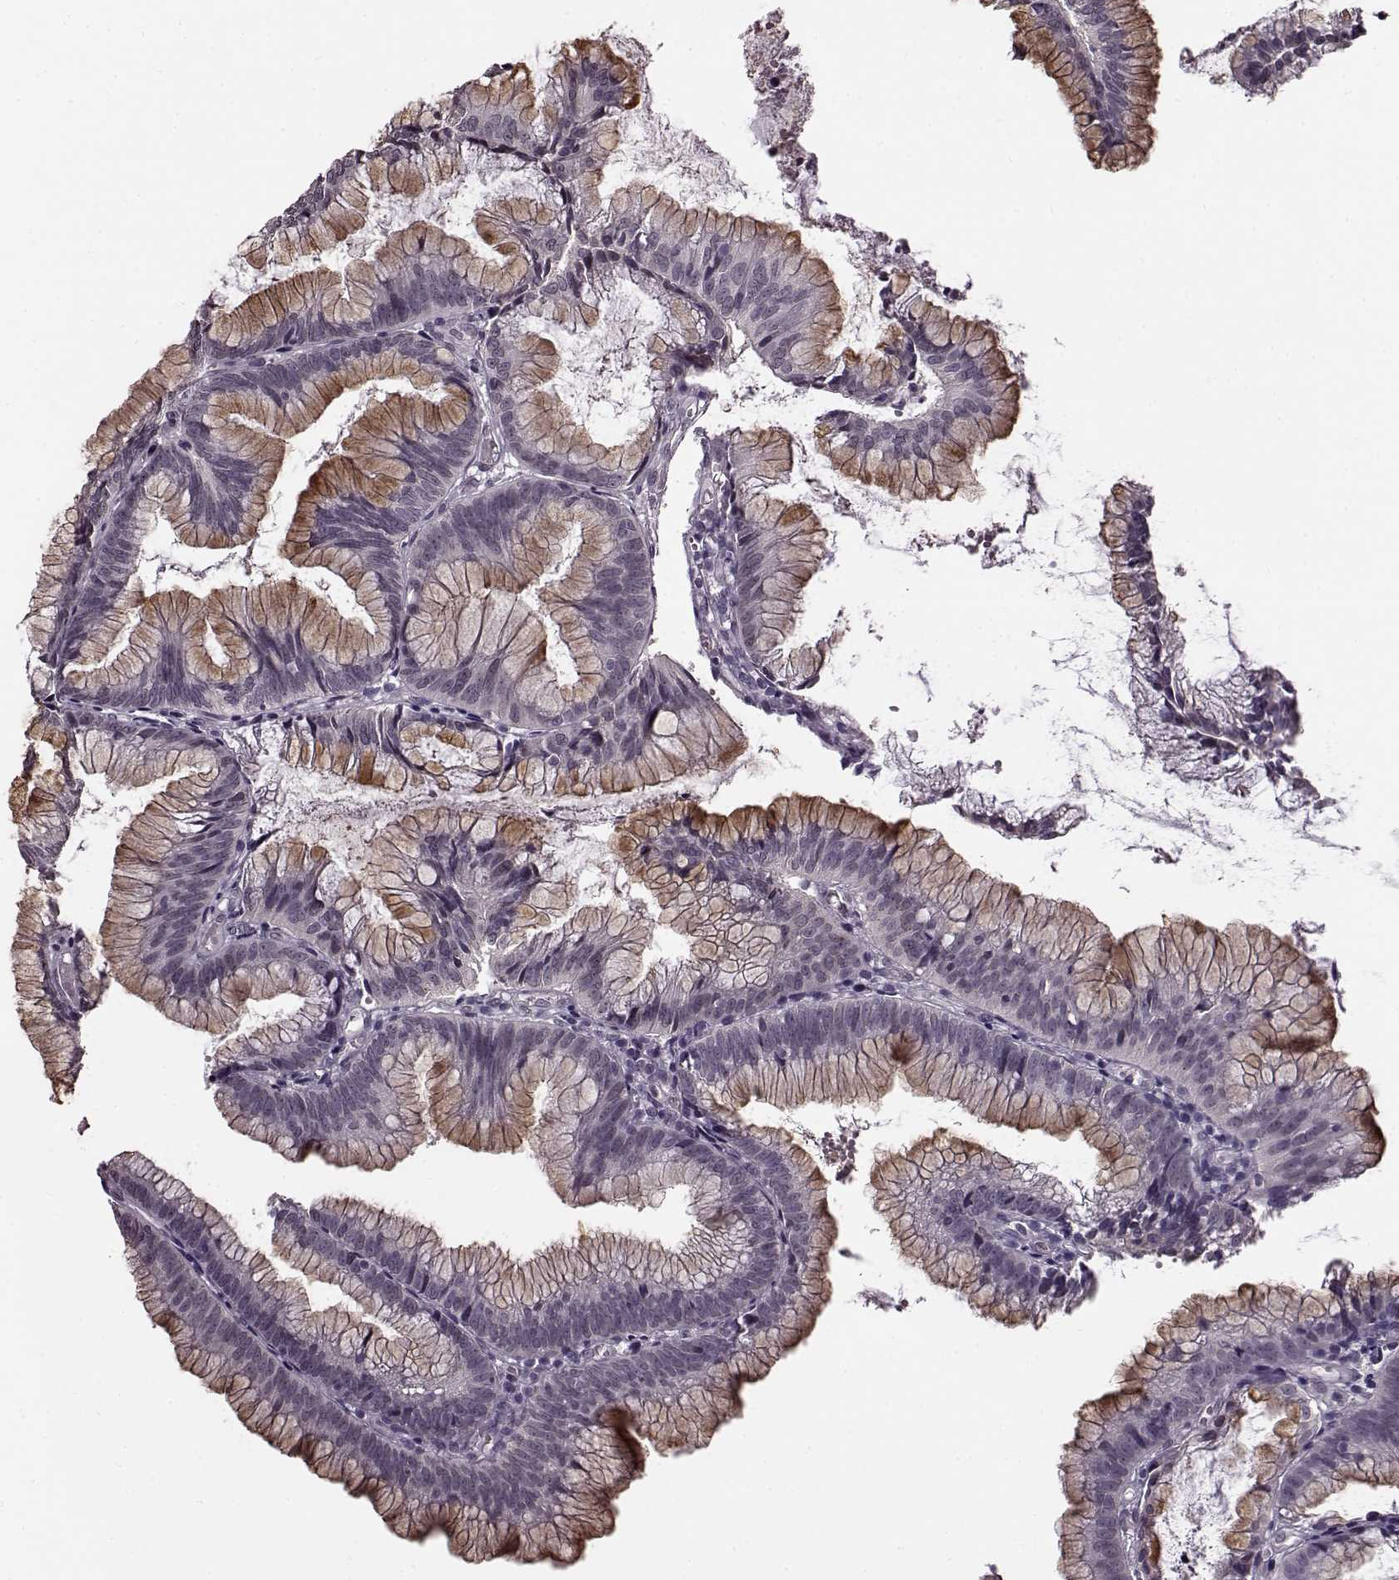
{"staining": {"intensity": "weak", "quantity": "<25%", "location": "cytoplasmic/membranous"}, "tissue": "colorectal cancer", "cell_type": "Tumor cells", "image_type": "cancer", "snomed": [{"axis": "morphology", "description": "Adenocarcinoma, NOS"}, {"axis": "topography", "description": "Colon"}], "caption": "Adenocarcinoma (colorectal) stained for a protein using IHC reveals no staining tumor cells.", "gene": "STX1B", "patient": {"sex": "female", "age": 78}}